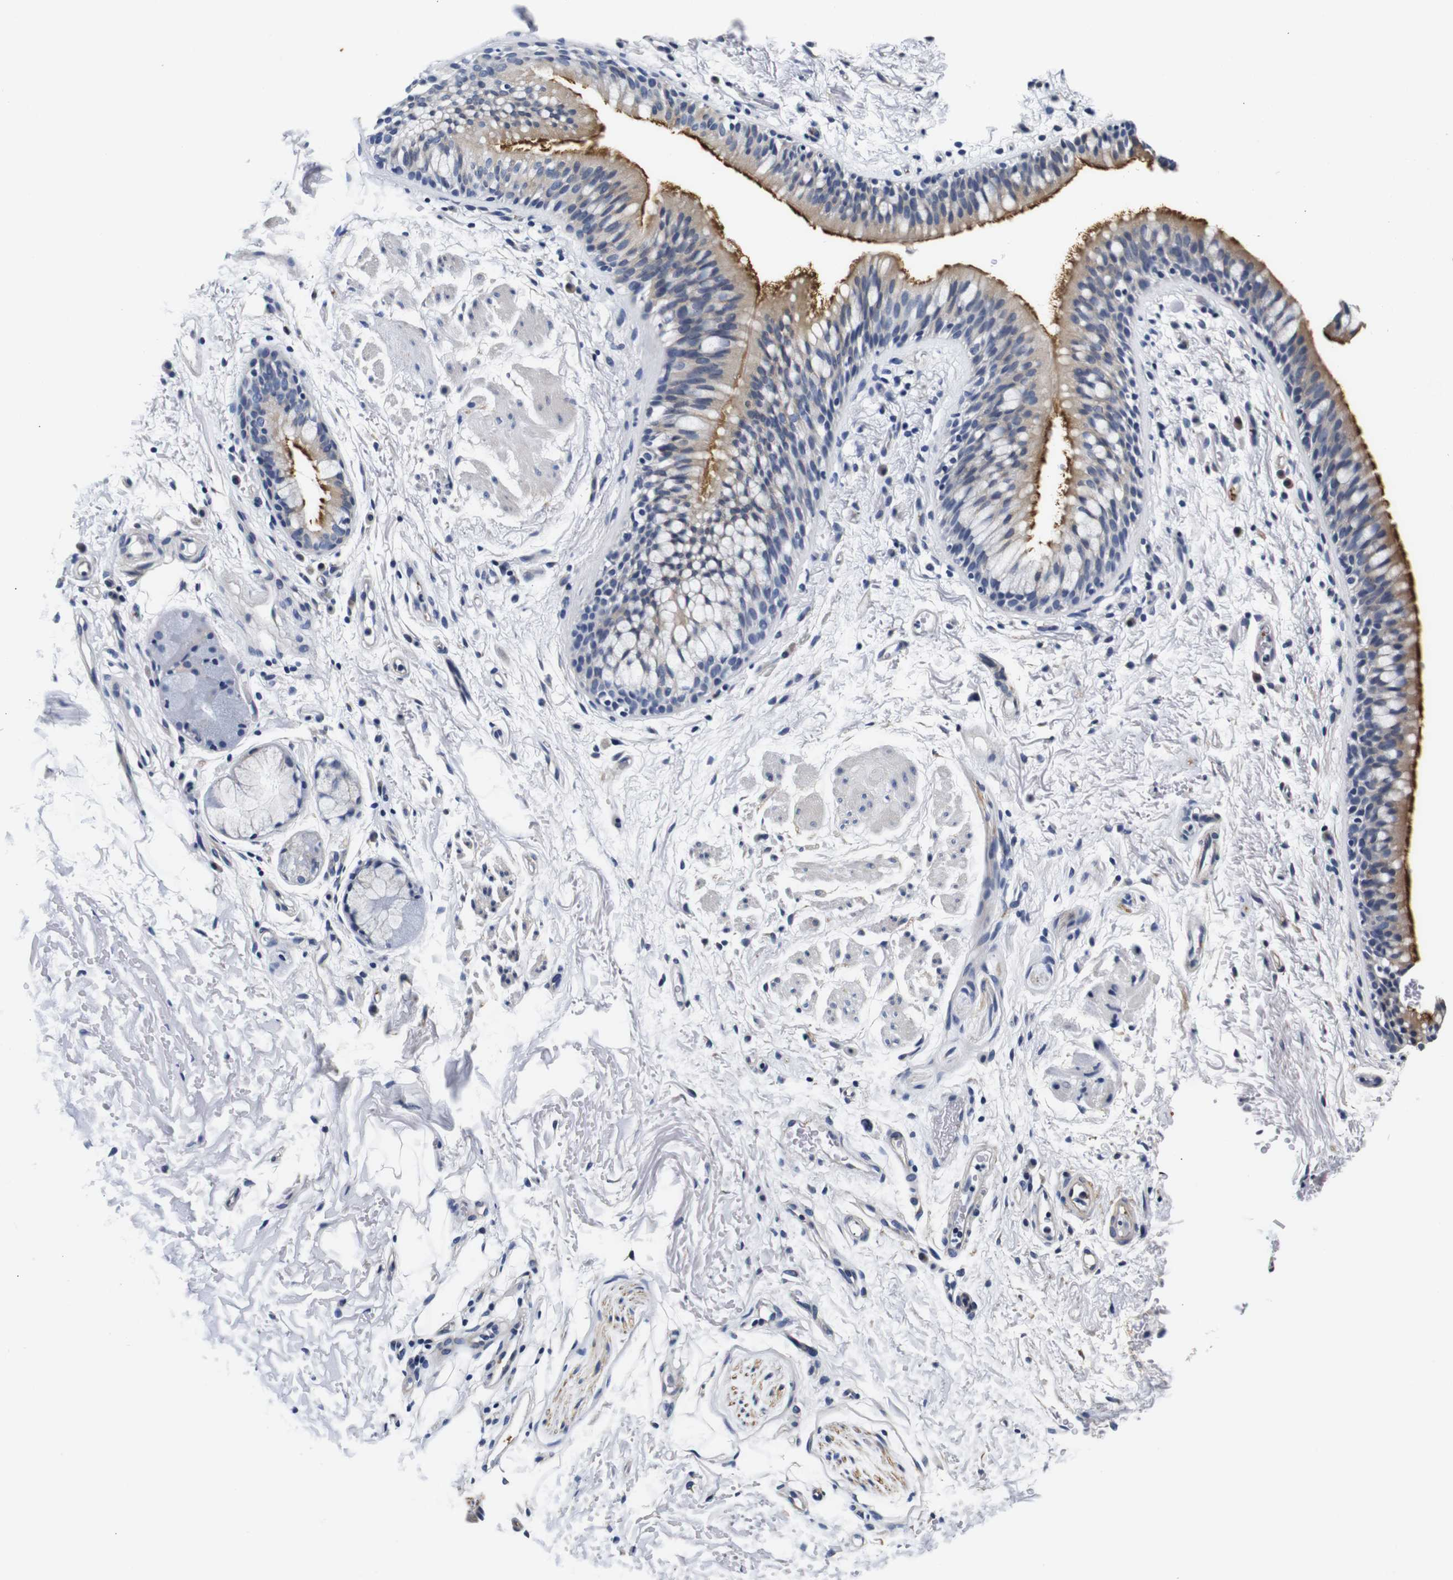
{"staining": {"intensity": "negative", "quantity": "none", "location": "none"}, "tissue": "adipose tissue", "cell_type": "Adipocytes", "image_type": "normal", "snomed": [{"axis": "morphology", "description": "Normal tissue, NOS"}, {"axis": "topography", "description": "Cartilage tissue"}, {"axis": "topography", "description": "Bronchus"}], "caption": "Immunohistochemistry (IHC) histopathology image of unremarkable human adipose tissue stained for a protein (brown), which shows no positivity in adipocytes.", "gene": "GP1BA", "patient": {"sex": "female", "age": 73}}